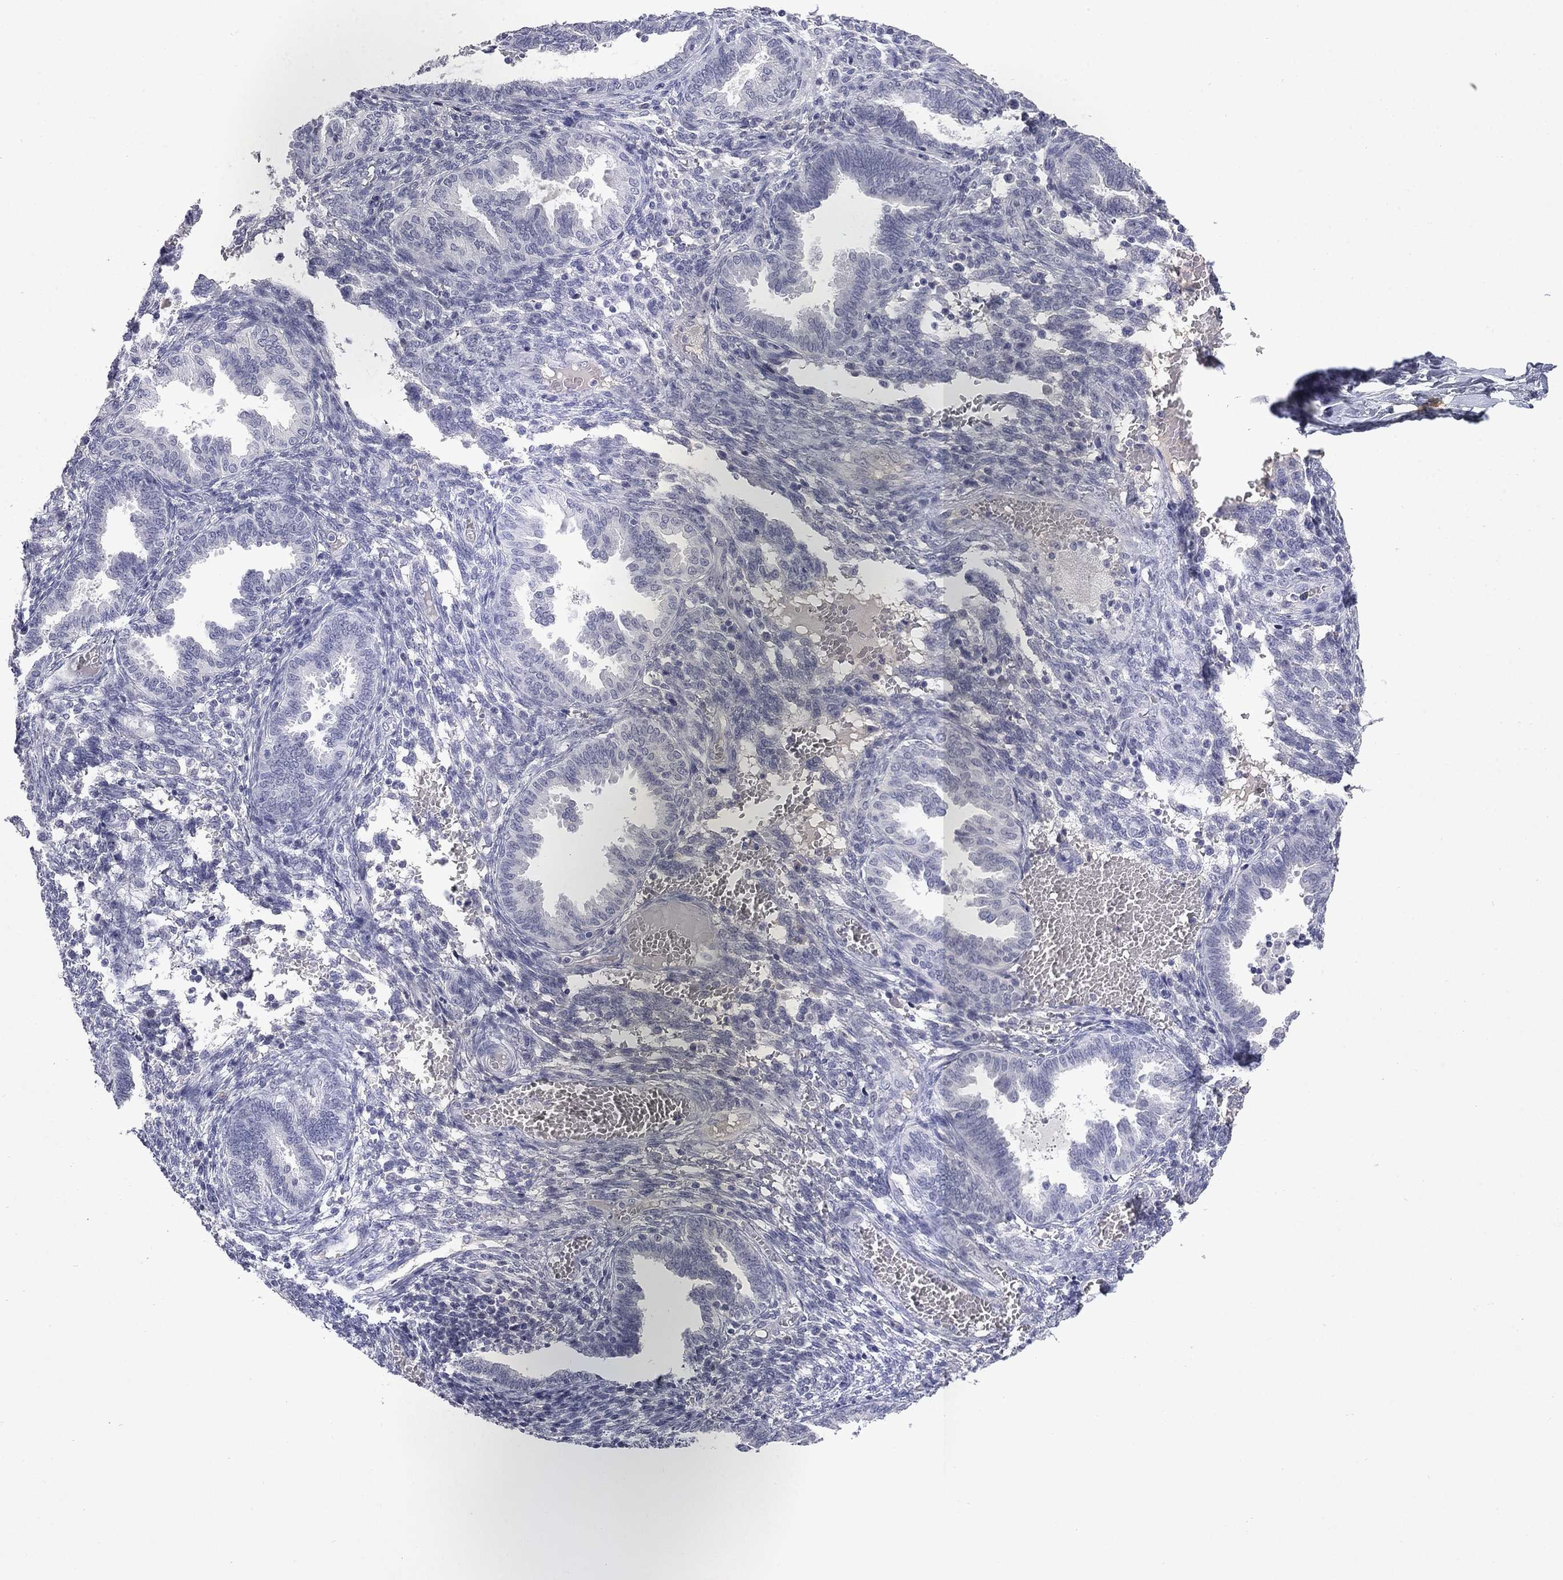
{"staining": {"intensity": "negative", "quantity": "none", "location": "none"}, "tissue": "endometrium", "cell_type": "Cells in endometrial stroma", "image_type": "normal", "snomed": [{"axis": "morphology", "description": "Normal tissue, NOS"}, {"axis": "topography", "description": "Endometrium"}], "caption": "The immunohistochemistry (IHC) image has no significant positivity in cells in endometrial stroma of endometrium. (DAB immunohistochemistry with hematoxylin counter stain).", "gene": "SLC51A", "patient": {"sex": "female", "age": 42}}